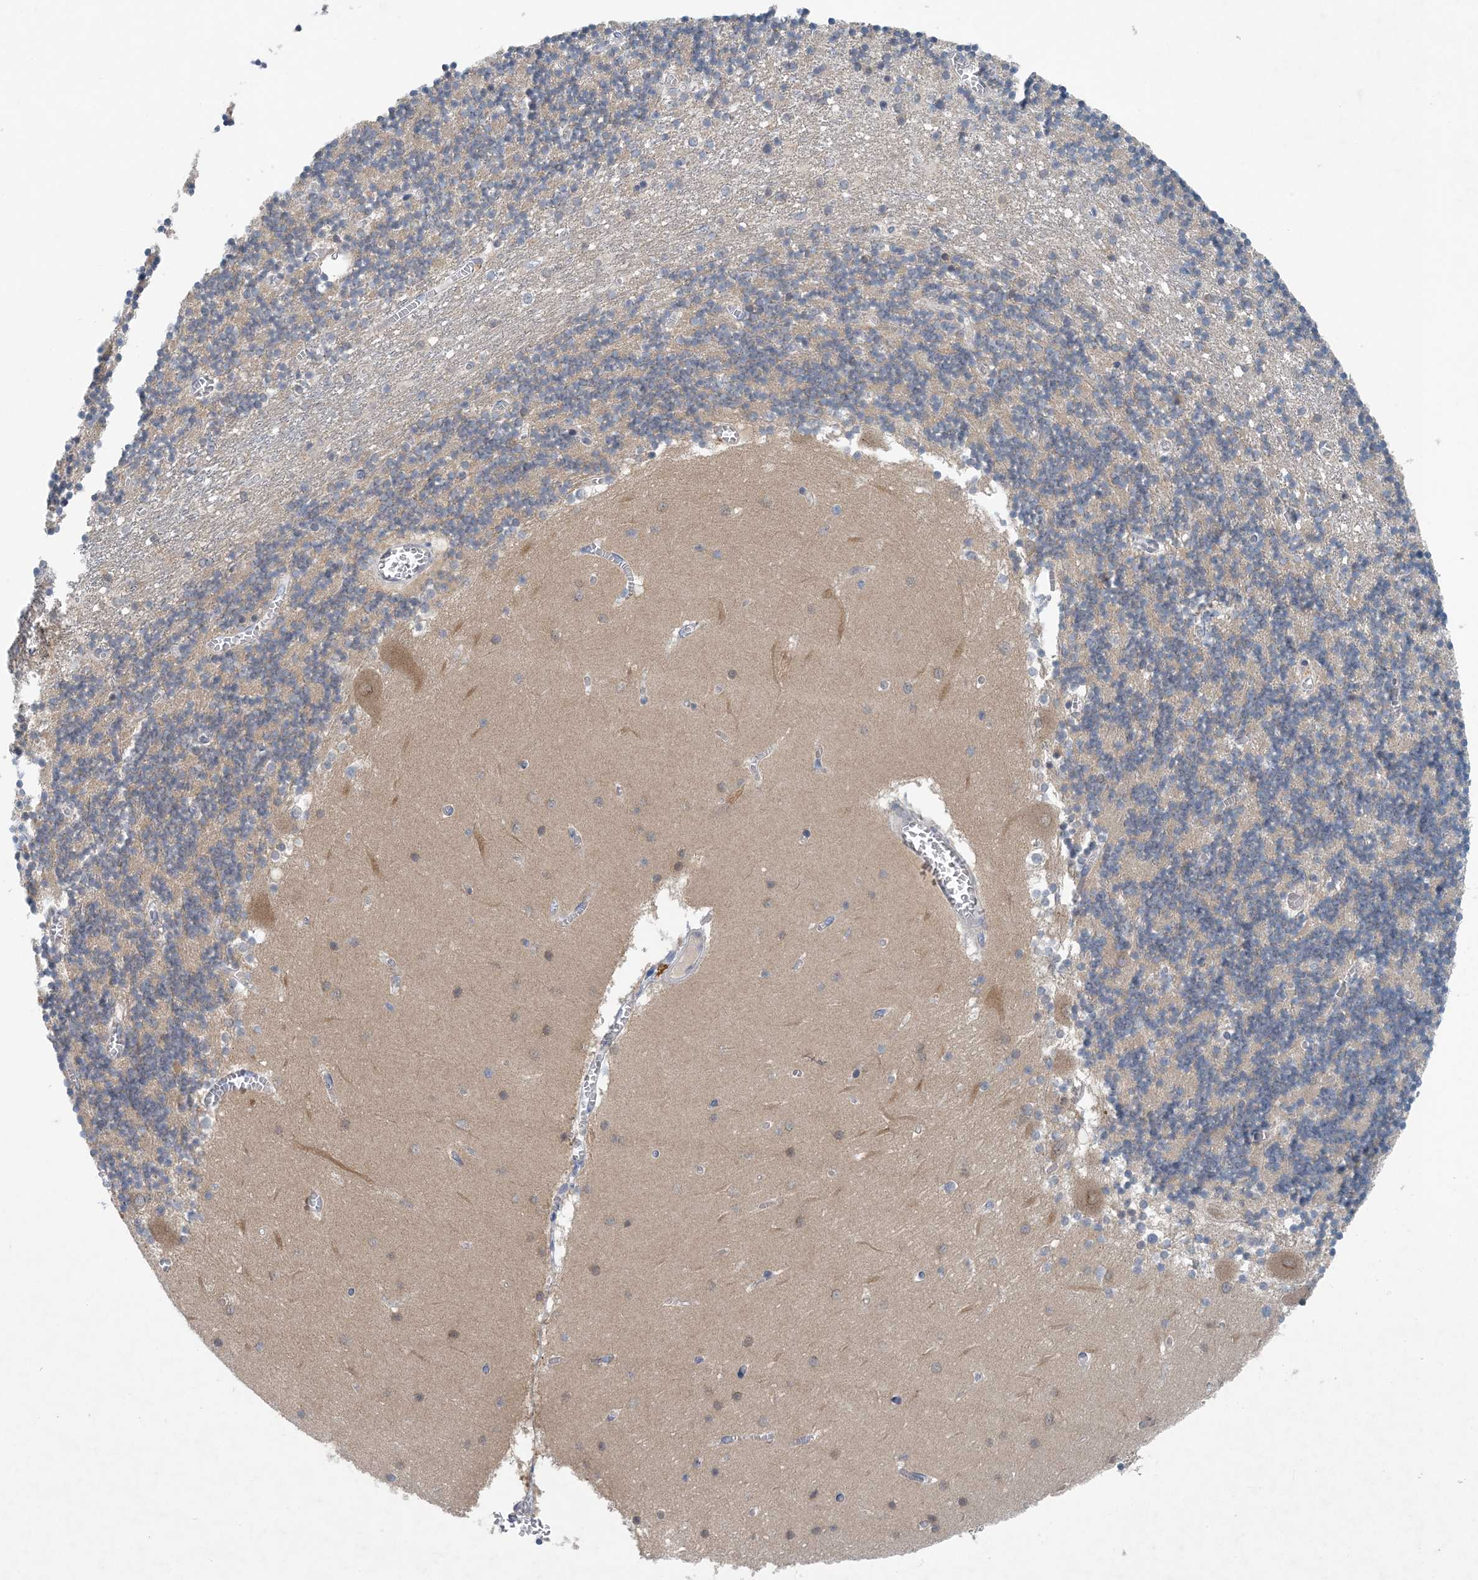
{"staining": {"intensity": "moderate", "quantity": "25%-75%", "location": "cytoplasmic/membranous"}, "tissue": "cerebellum", "cell_type": "Cells in granular layer", "image_type": "normal", "snomed": [{"axis": "morphology", "description": "Normal tissue, NOS"}, {"axis": "topography", "description": "Cerebellum"}], "caption": "Protein staining of normal cerebellum demonstrates moderate cytoplasmic/membranous staining in approximately 25%-75% of cells in granular layer.", "gene": "HIKESHI", "patient": {"sex": "female", "age": 28}}